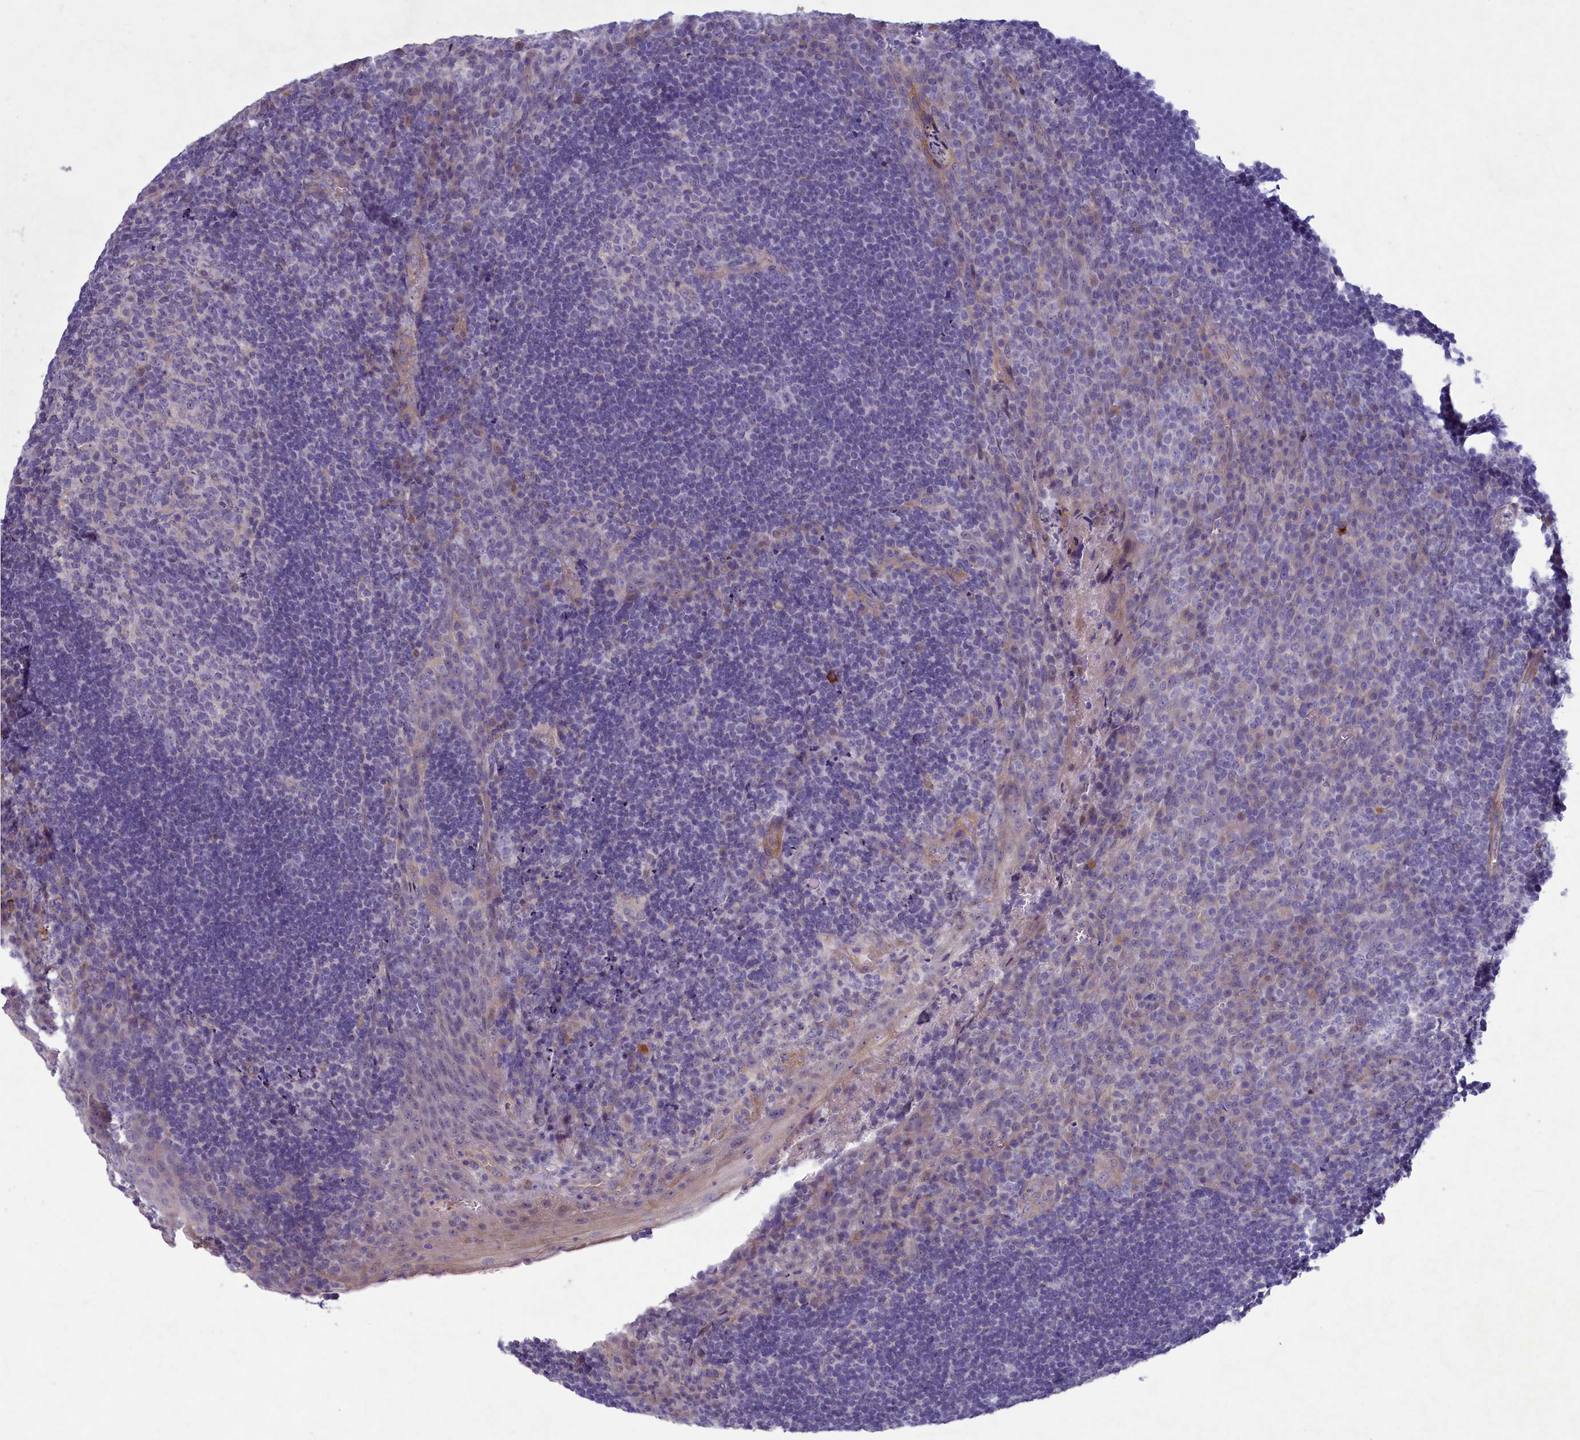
{"staining": {"intensity": "negative", "quantity": "none", "location": "none"}, "tissue": "tonsil", "cell_type": "Germinal center cells", "image_type": "normal", "snomed": [{"axis": "morphology", "description": "Normal tissue, NOS"}, {"axis": "topography", "description": "Tonsil"}], "caption": "Immunohistochemistry (IHC) micrograph of normal tonsil stained for a protein (brown), which exhibits no positivity in germinal center cells.", "gene": "PLEKHG6", "patient": {"sex": "male", "age": 17}}